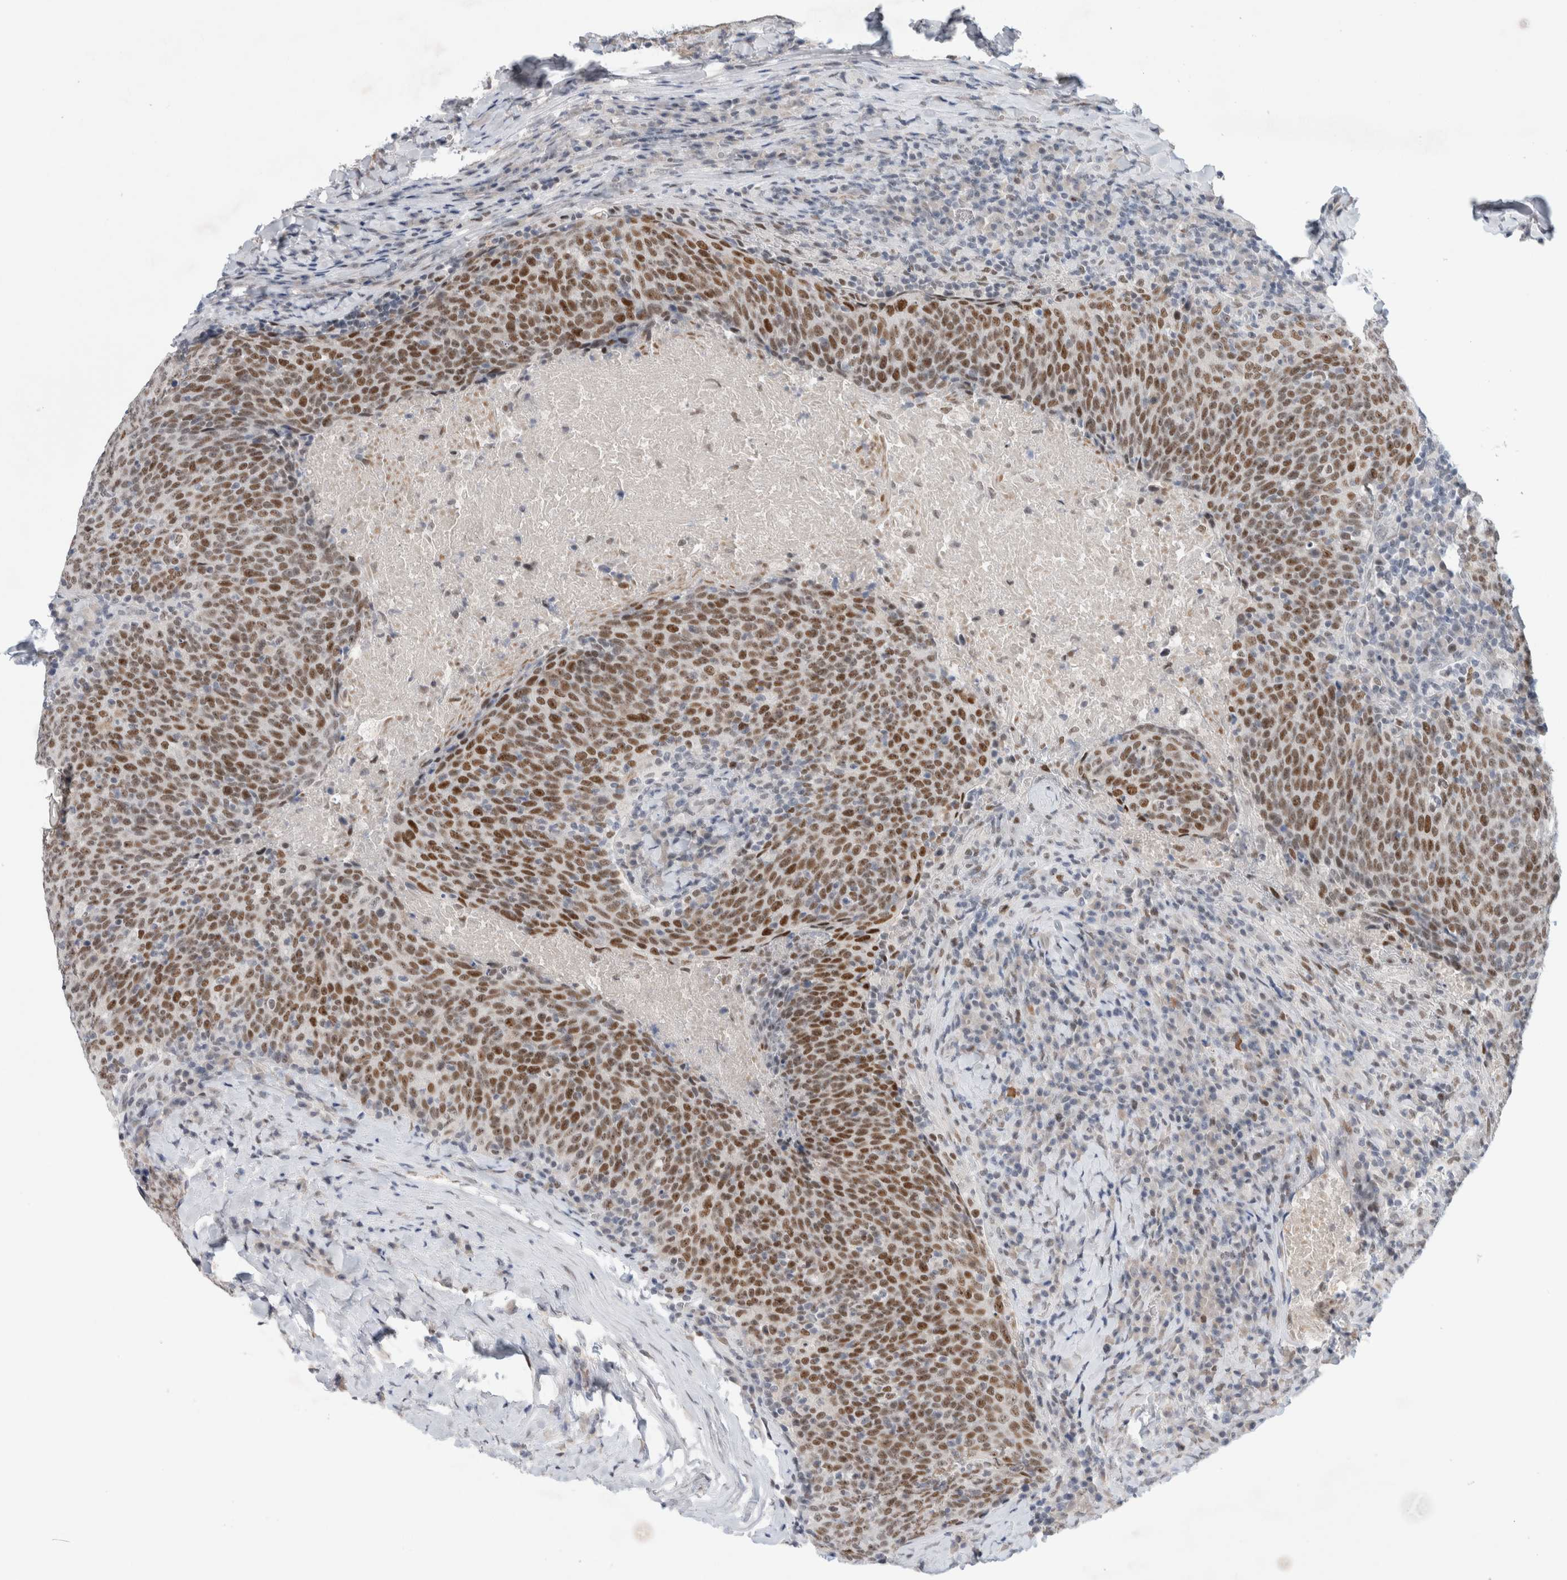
{"staining": {"intensity": "moderate", "quantity": ">75%", "location": "nuclear"}, "tissue": "head and neck cancer", "cell_type": "Tumor cells", "image_type": "cancer", "snomed": [{"axis": "morphology", "description": "Squamous cell carcinoma, NOS"}, {"axis": "morphology", "description": "Squamous cell carcinoma, metastatic, NOS"}, {"axis": "topography", "description": "Lymph node"}, {"axis": "topography", "description": "Head-Neck"}], "caption": "Head and neck cancer stained with a brown dye shows moderate nuclear positive positivity in about >75% of tumor cells.", "gene": "KNL1", "patient": {"sex": "male", "age": 62}}